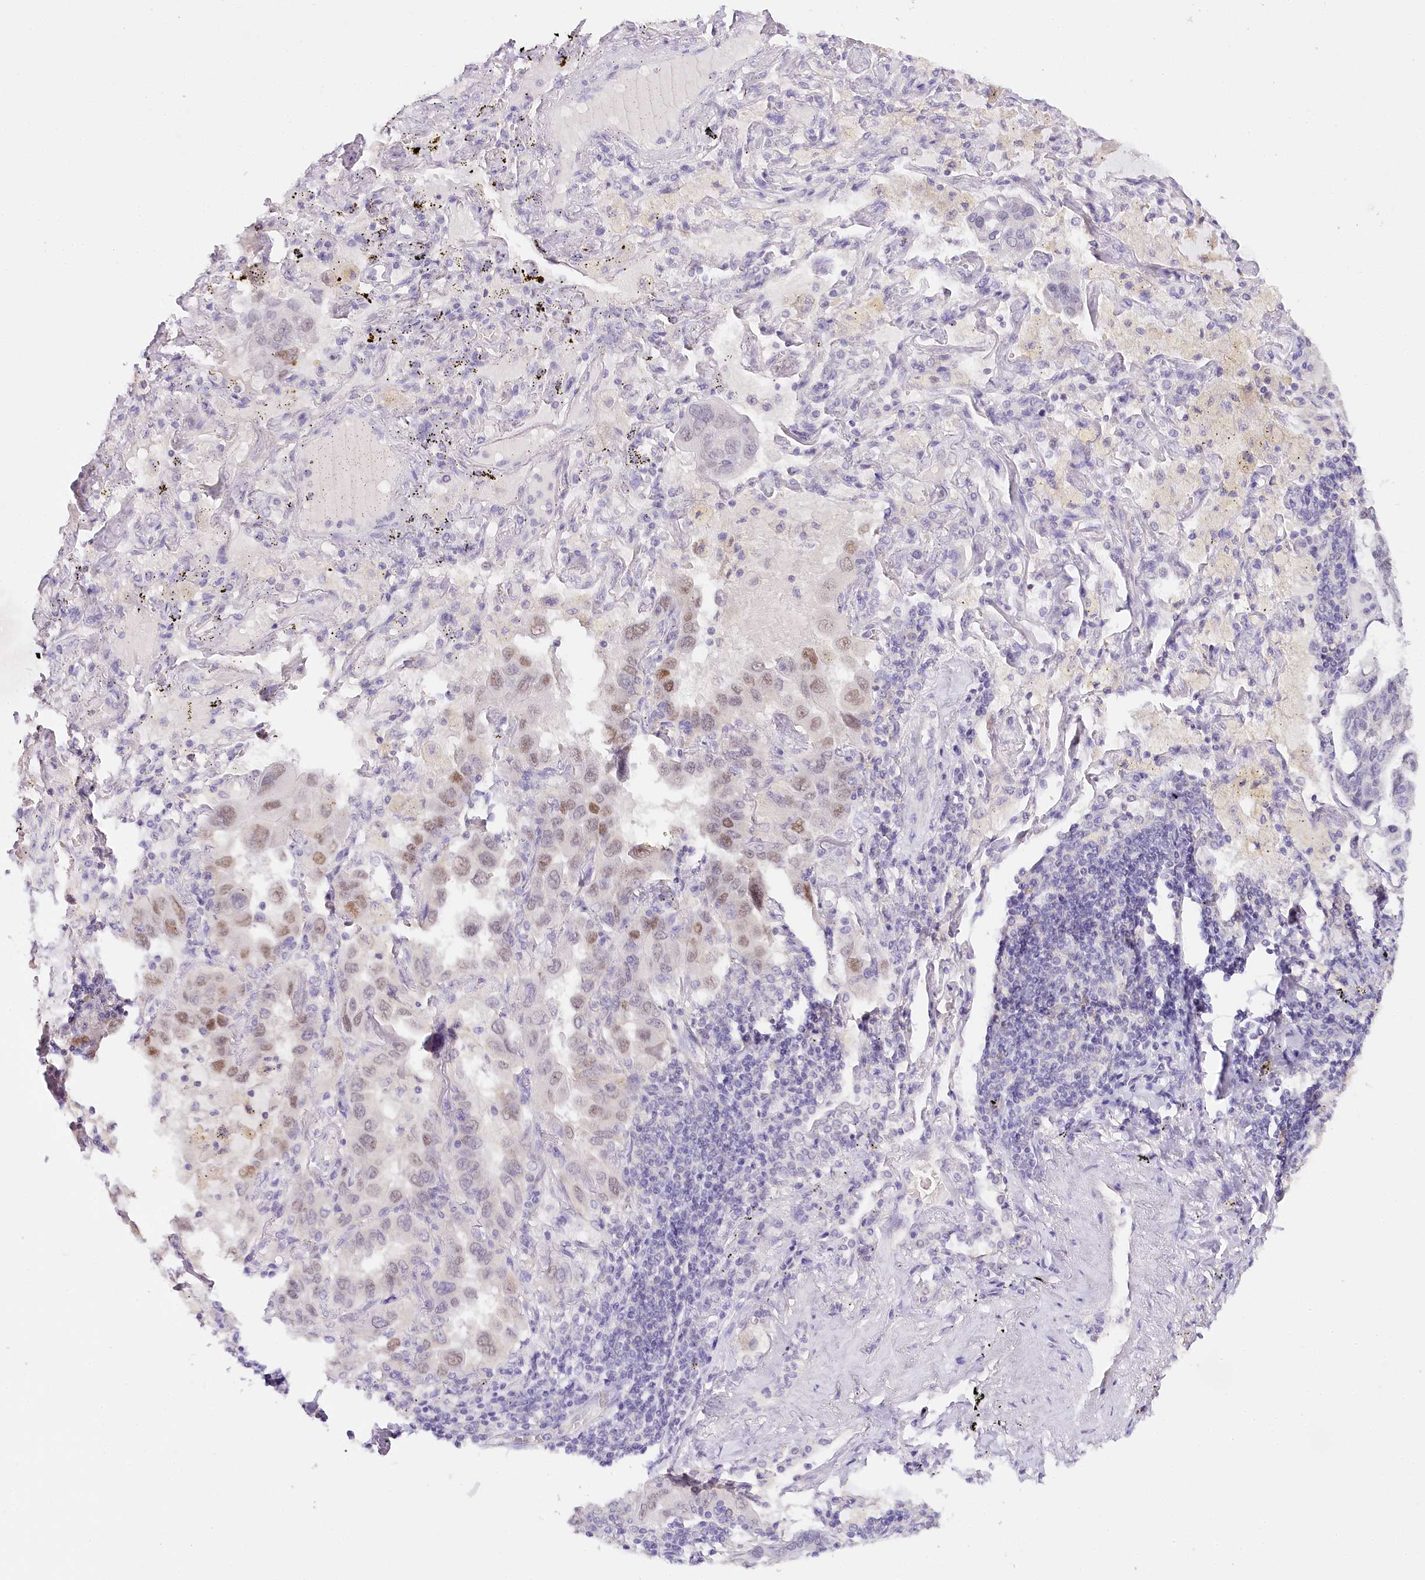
{"staining": {"intensity": "moderate", "quantity": "<25%", "location": "nuclear"}, "tissue": "lung cancer", "cell_type": "Tumor cells", "image_type": "cancer", "snomed": [{"axis": "morphology", "description": "Adenocarcinoma, NOS"}, {"axis": "topography", "description": "Lung"}], "caption": "Protein analysis of lung adenocarcinoma tissue exhibits moderate nuclear positivity in about <25% of tumor cells. (DAB IHC with brightfield microscopy, high magnification).", "gene": "TP53", "patient": {"sex": "male", "age": 64}}